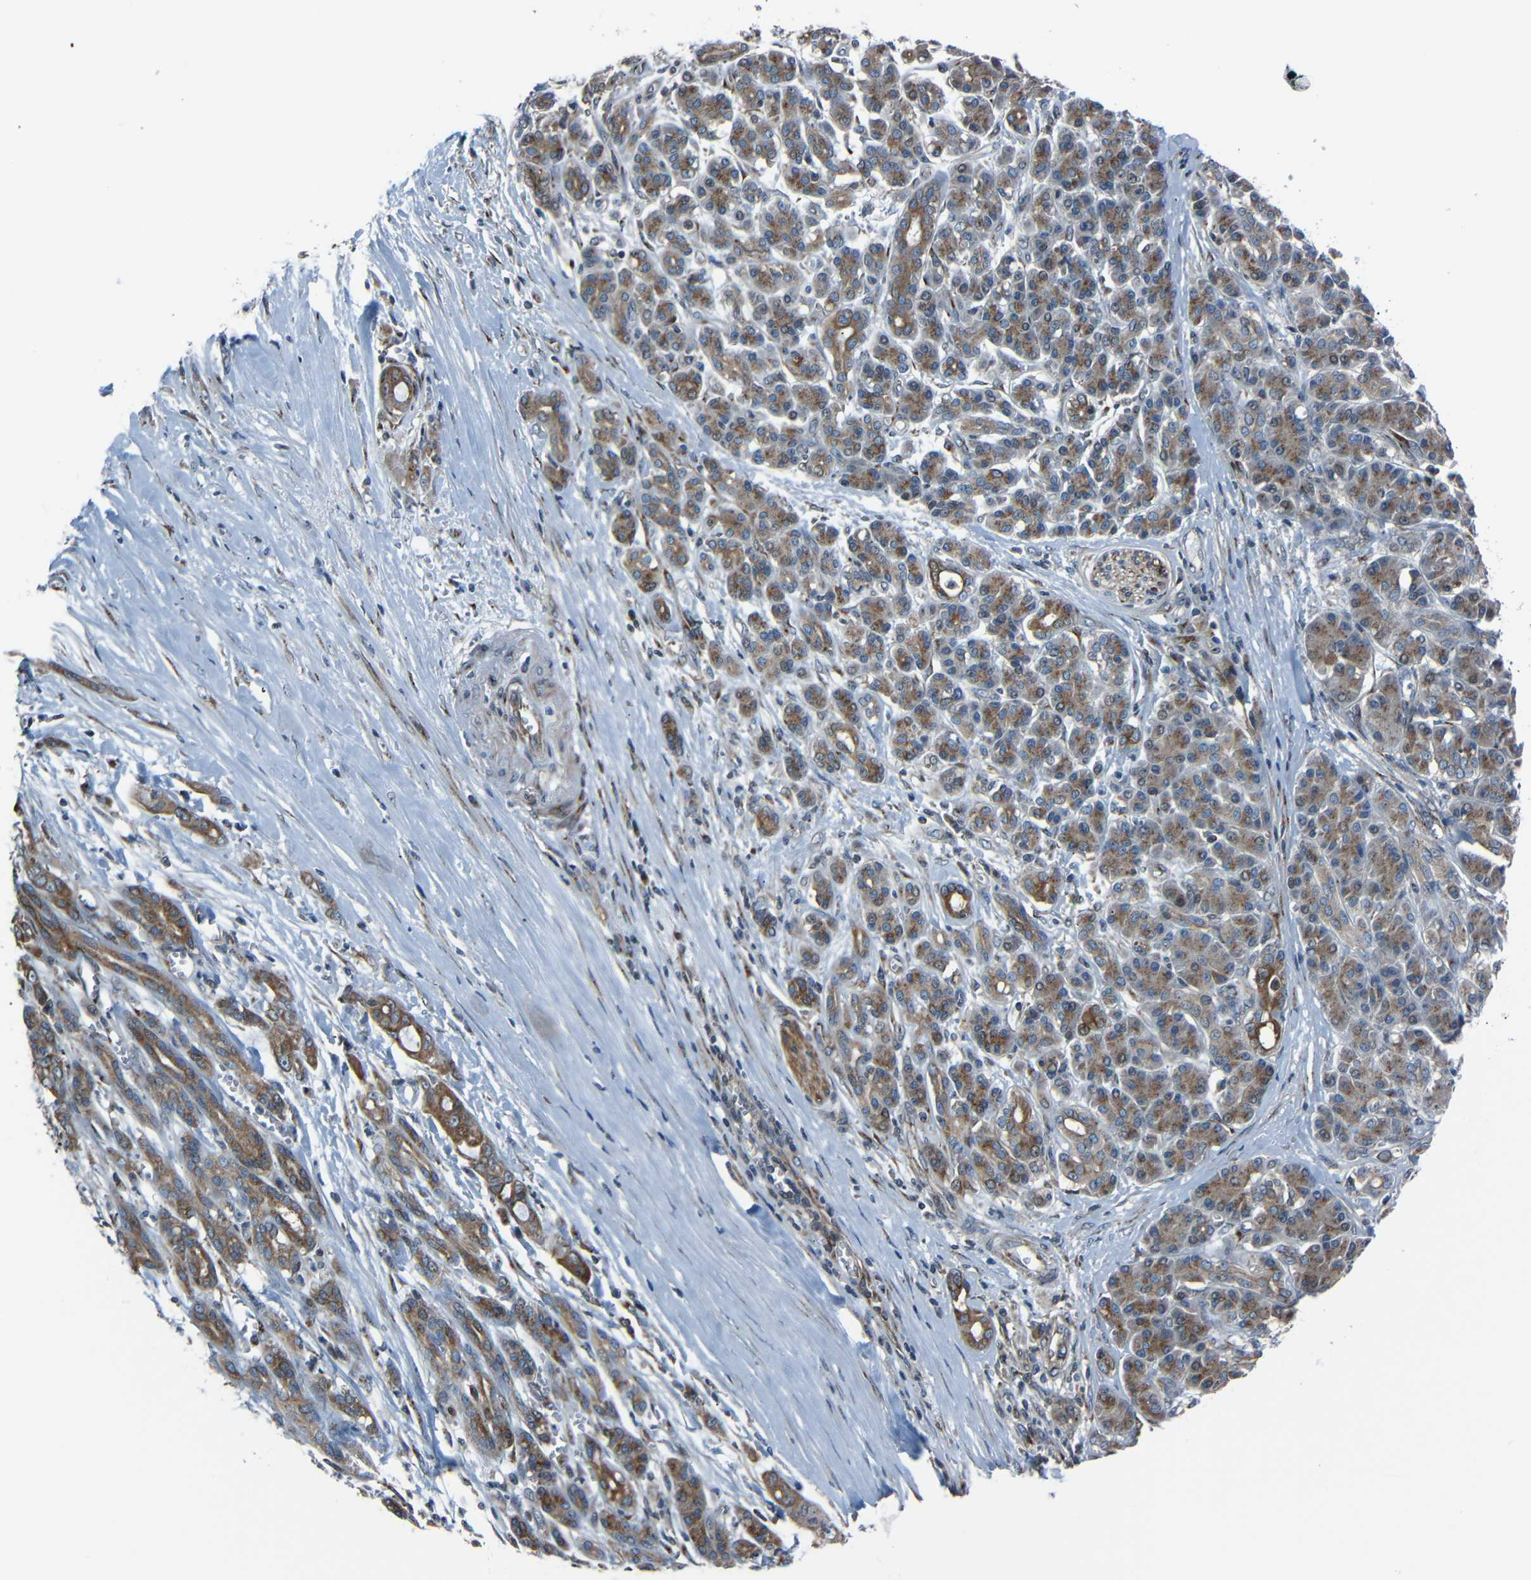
{"staining": {"intensity": "moderate", "quantity": ">75%", "location": "cytoplasmic/membranous"}, "tissue": "pancreatic cancer", "cell_type": "Tumor cells", "image_type": "cancer", "snomed": [{"axis": "morphology", "description": "Adenocarcinoma, NOS"}, {"axis": "topography", "description": "Pancreas"}], "caption": "Immunohistochemistry (IHC) histopathology image of human pancreatic cancer stained for a protein (brown), which demonstrates medium levels of moderate cytoplasmic/membranous positivity in approximately >75% of tumor cells.", "gene": "AKAP9", "patient": {"sex": "male", "age": 59}}